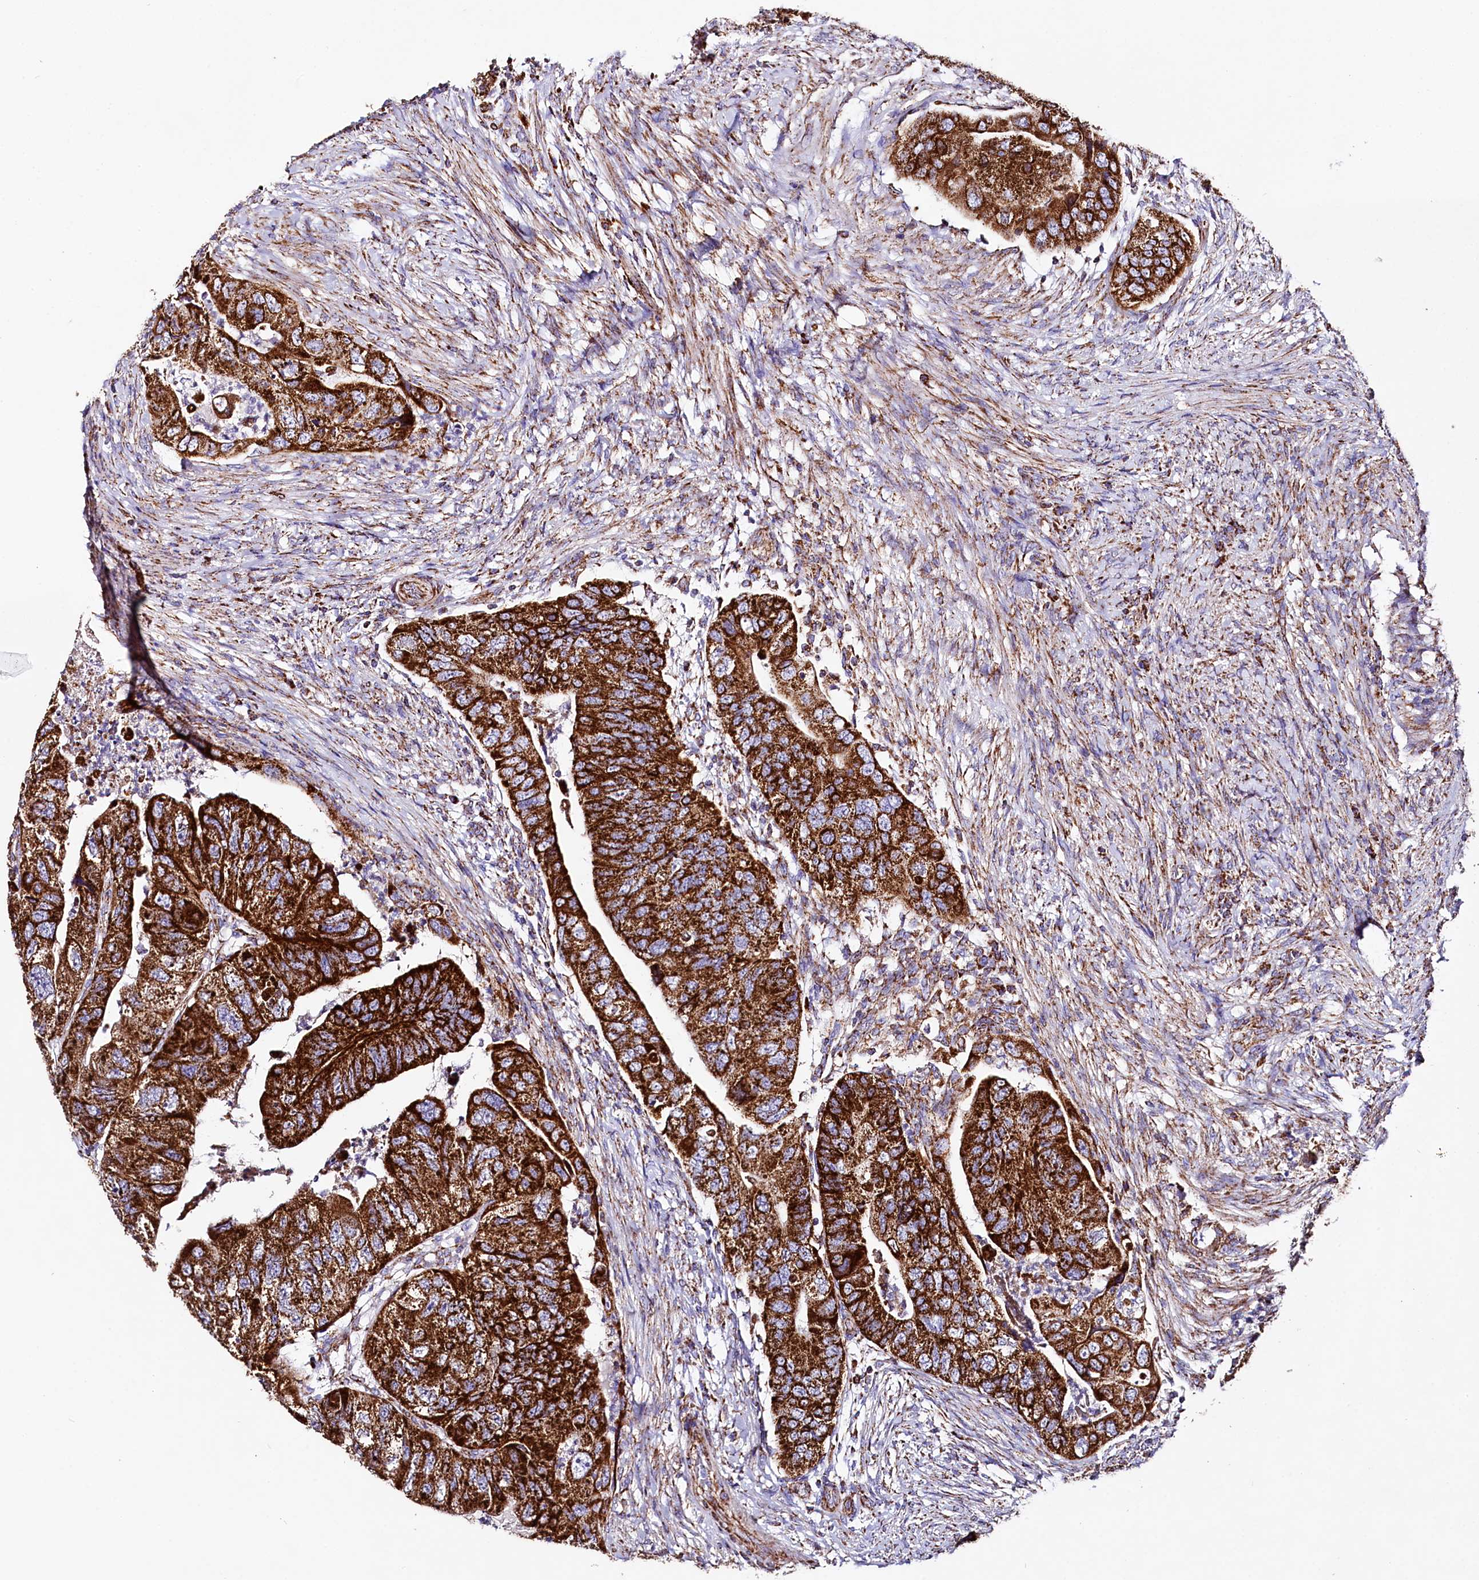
{"staining": {"intensity": "strong", "quantity": ">75%", "location": "cytoplasmic/membranous"}, "tissue": "colorectal cancer", "cell_type": "Tumor cells", "image_type": "cancer", "snomed": [{"axis": "morphology", "description": "Adenocarcinoma, NOS"}, {"axis": "topography", "description": "Rectum"}], "caption": "Protein expression analysis of colorectal cancer shows strong cytoplasmic/membranous expression in about >75% of tumor cells. (DAB (3,3'-diaminobenzidine) = brown stain, brightfield microscopy at high magnification).", "gene": "APLP2", "patient": {"sex": "male", "age": 63}}